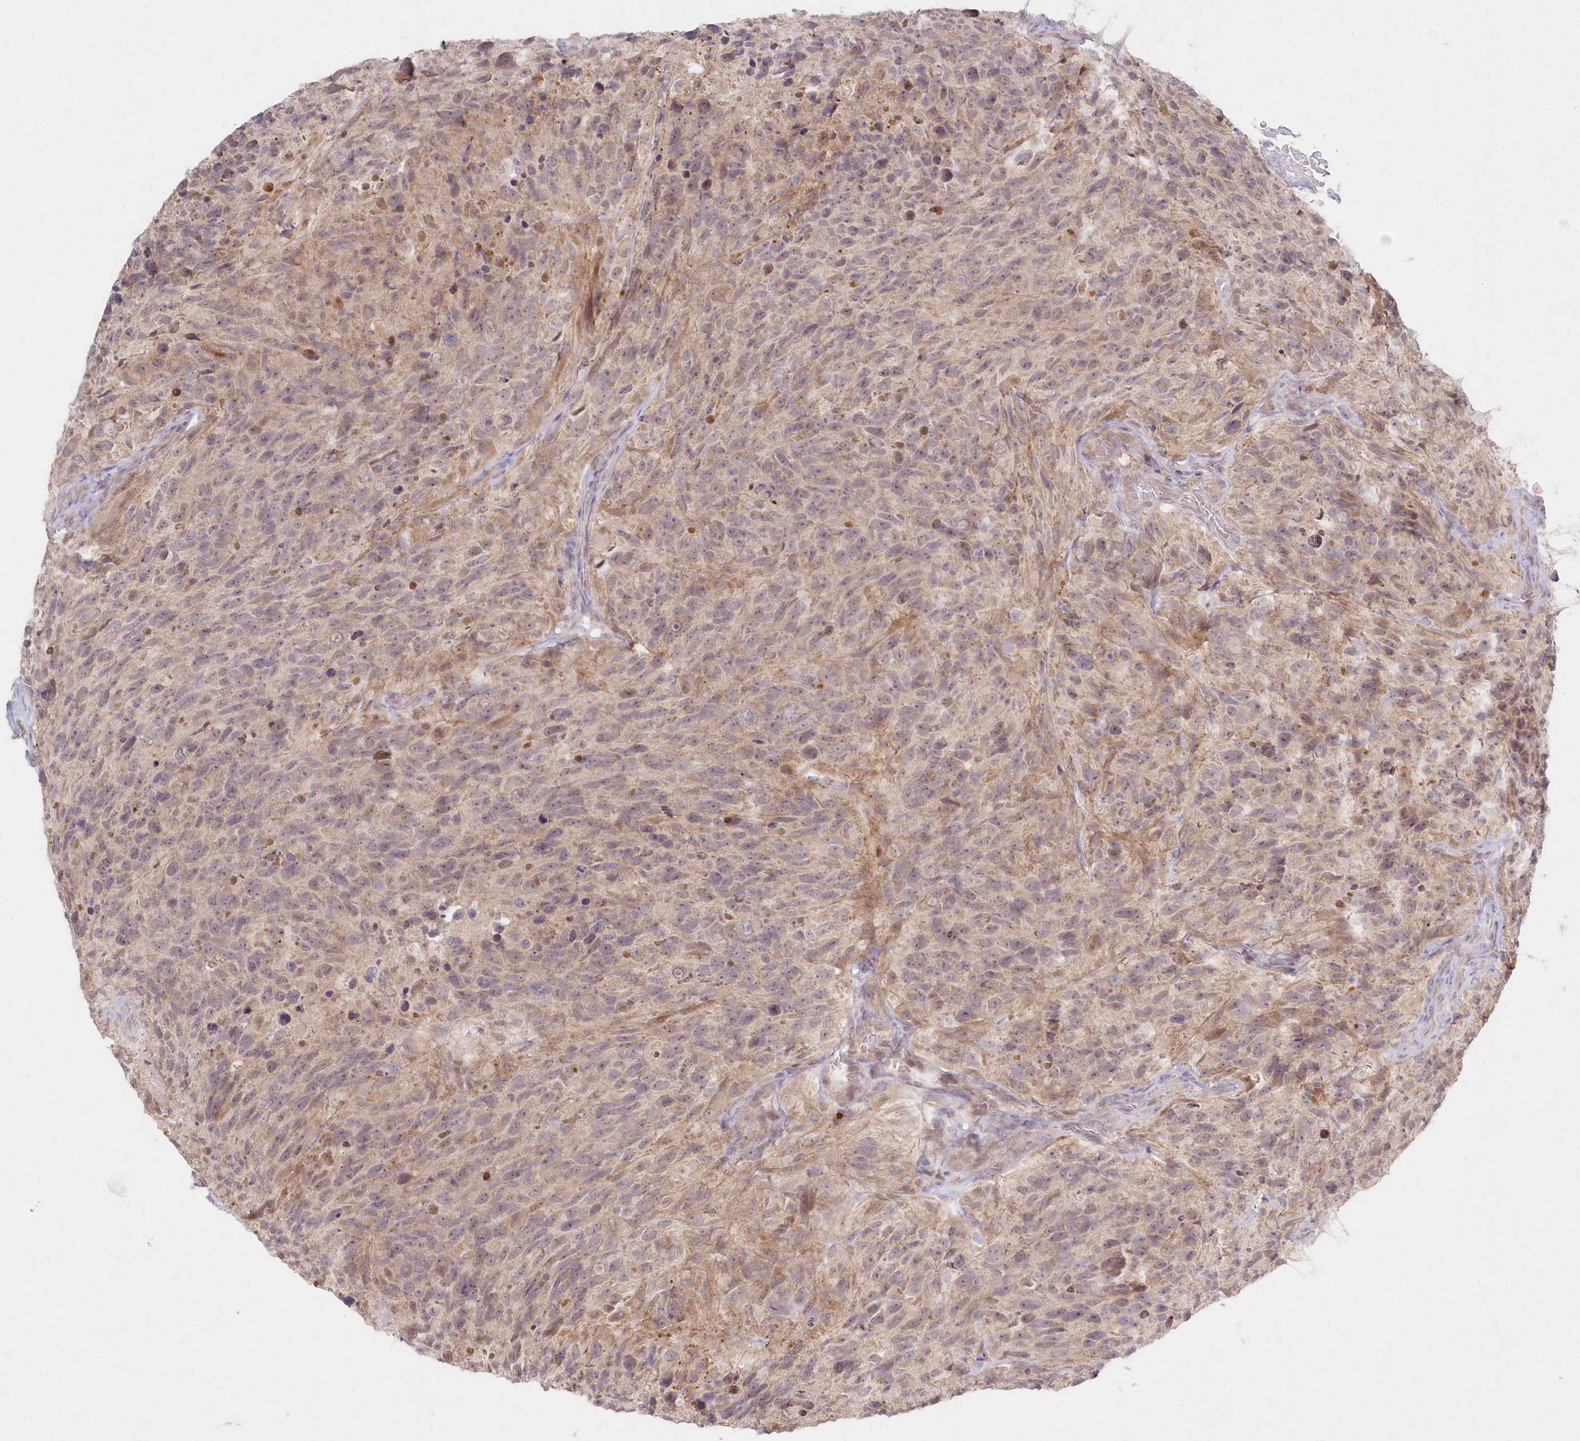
{"staining": {"intensity": "weak", "quantity": "<25%", "location": "cytoplasmic/membranous"}, "tissue": "glioma", "cell_type": "Tumor cells", "image_type": "cancer", "snomed": [{"axis": "morphology", "description": "Glioma, malignant, High grade"}, {"axis": "topography", "description": "Brain"}], "caption": "The immunohistochemistry micrograph has no significant positivity in tumor cells of glioma tissue.", "gene": "ASCC1", "patient": {"sex": "male", "age": 69}}